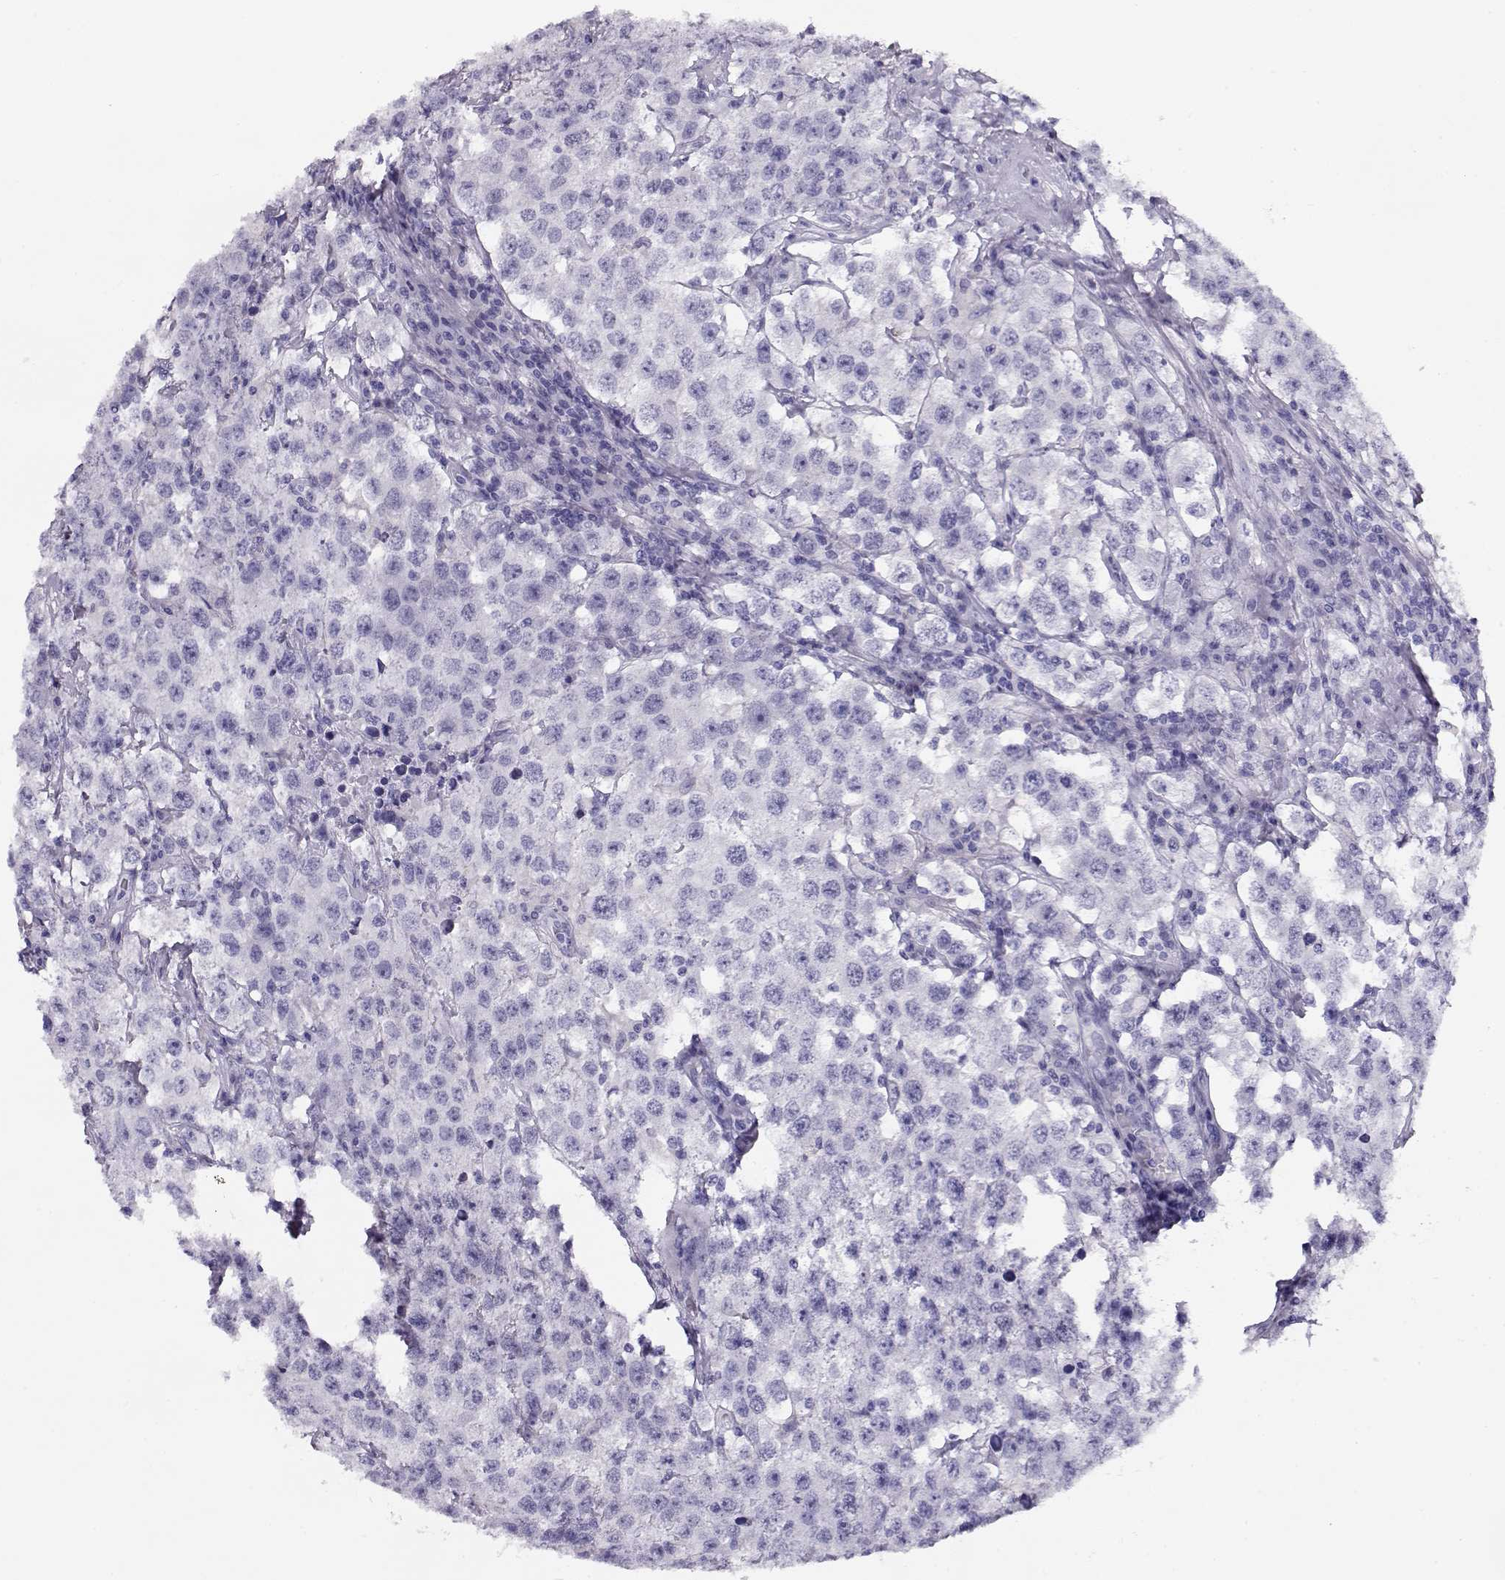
{"staining": {"intensity": "negative", "quantity": "none", "location": "none"}, "tissue": "testis cancer", "cell_type": "Tumor cells", "image_type": "cancer", "snomed": [{"axis": "morphology", "description": "Seminoma, NOS"}, {"axis": "topography", "description": "Testis"}], "caption": "A high-resolution image shows immunohistochemistry staining of seminoma (testis), which shows no significant positivity in tumor cells.", "gene": "CRX", "patient": {"sex": "male", "age": 52}}